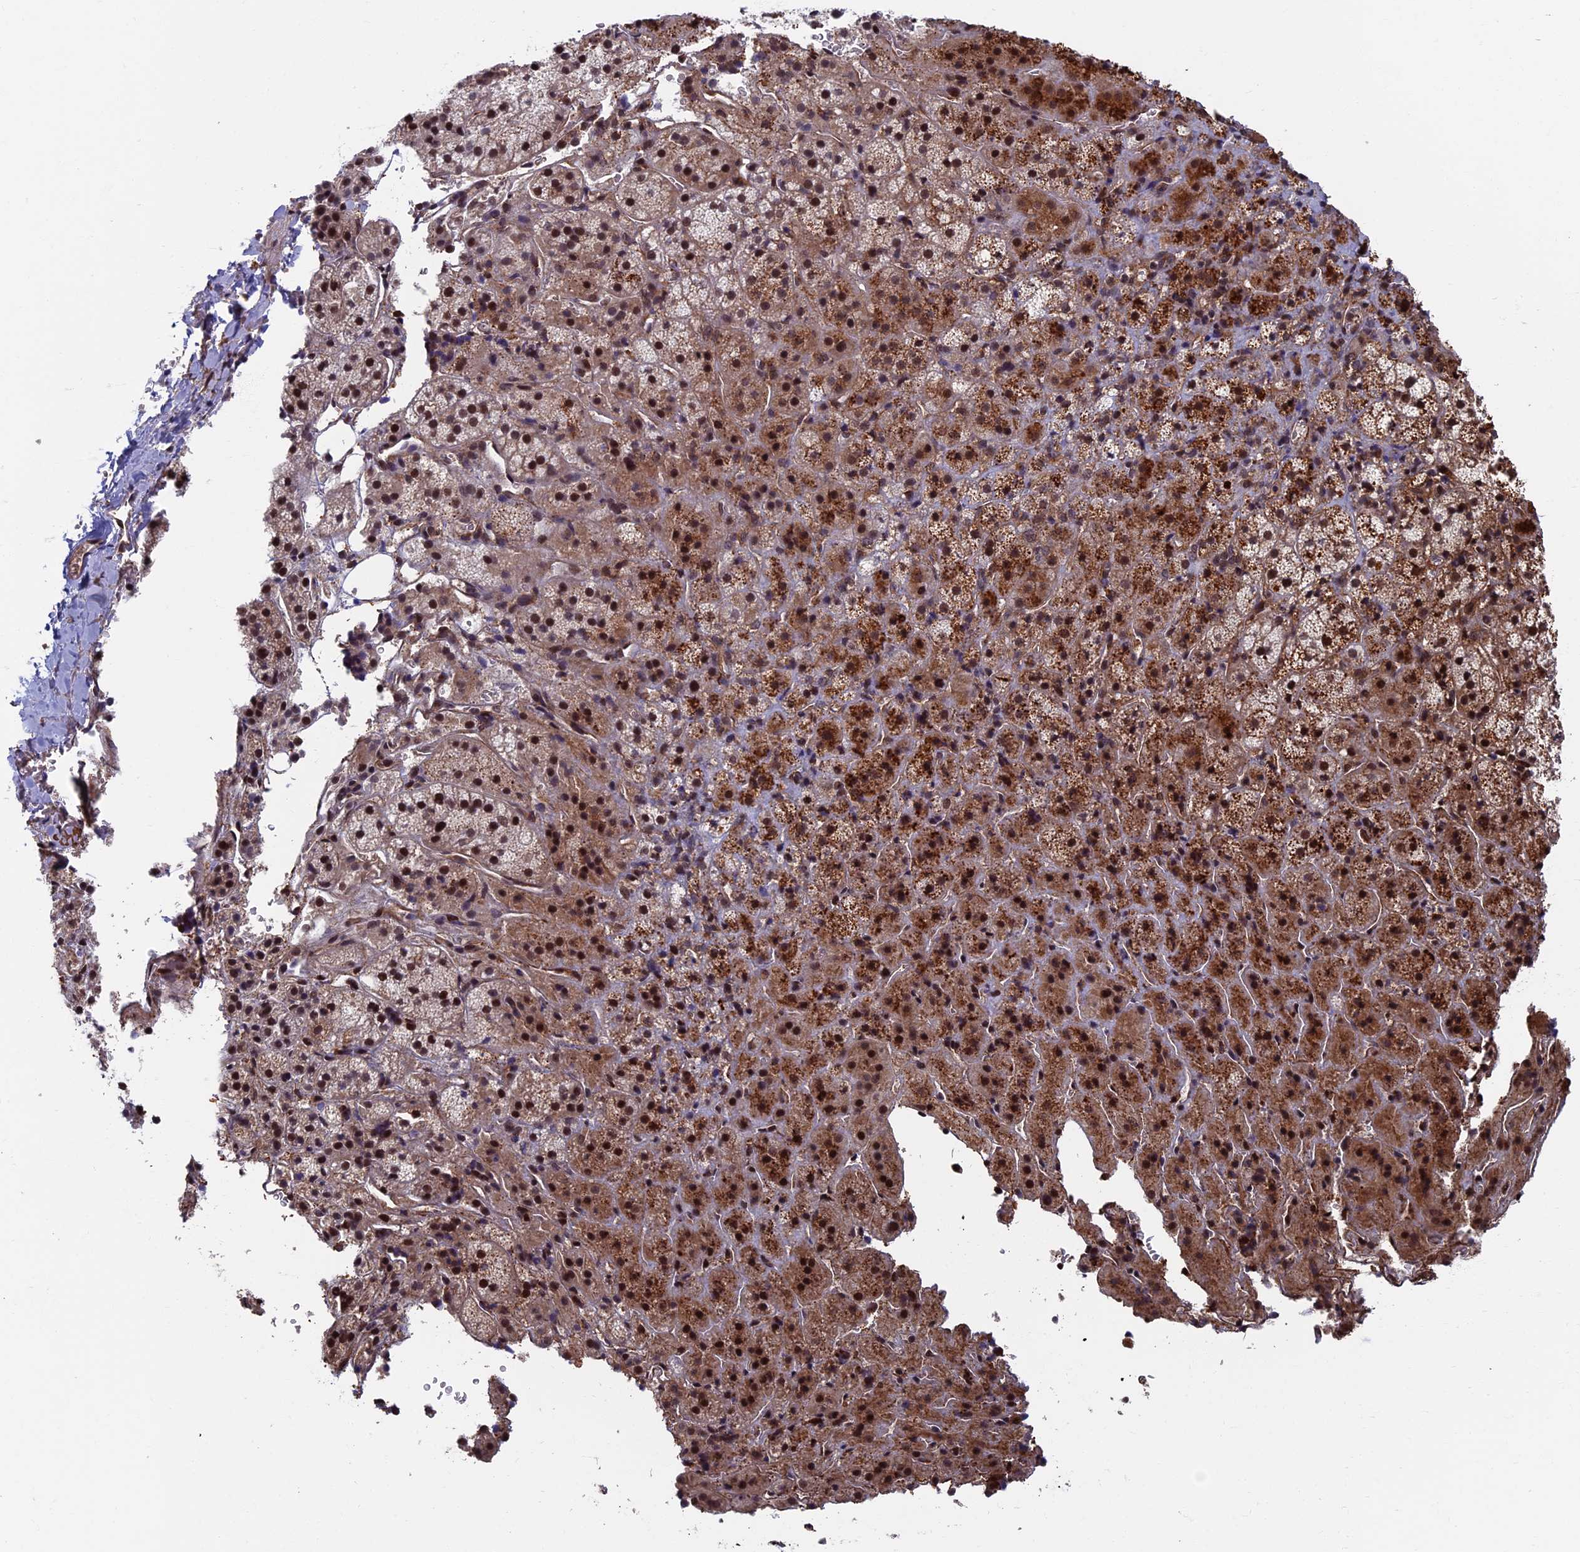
{"staining": {"intensity": "strong", "quantity": "25%-75%", "location": "cytoplasmic/membranous,nuclear"}, "tissue": "adrenal gland", "cell_type": "Glandular cells", "image_type": "normal", "snomed": [{"axis": "morphology", "description": "Normal tissue, NOS"}, {"axis": "topography", "description": "Adrenal gland"}], "caption": "Brown immunohistochemical staining in unremarkable adrenal gland reveals strong cytoplasmic/membranous,nuclear expression in approximately 25%-75% of glandular cells. (DAB (3,3'-diaminobenzidine) IHC with brightfield microscopy, high magnification).", "gene": "CTDP1", "patient": {"sex": "female", "age": 44}}